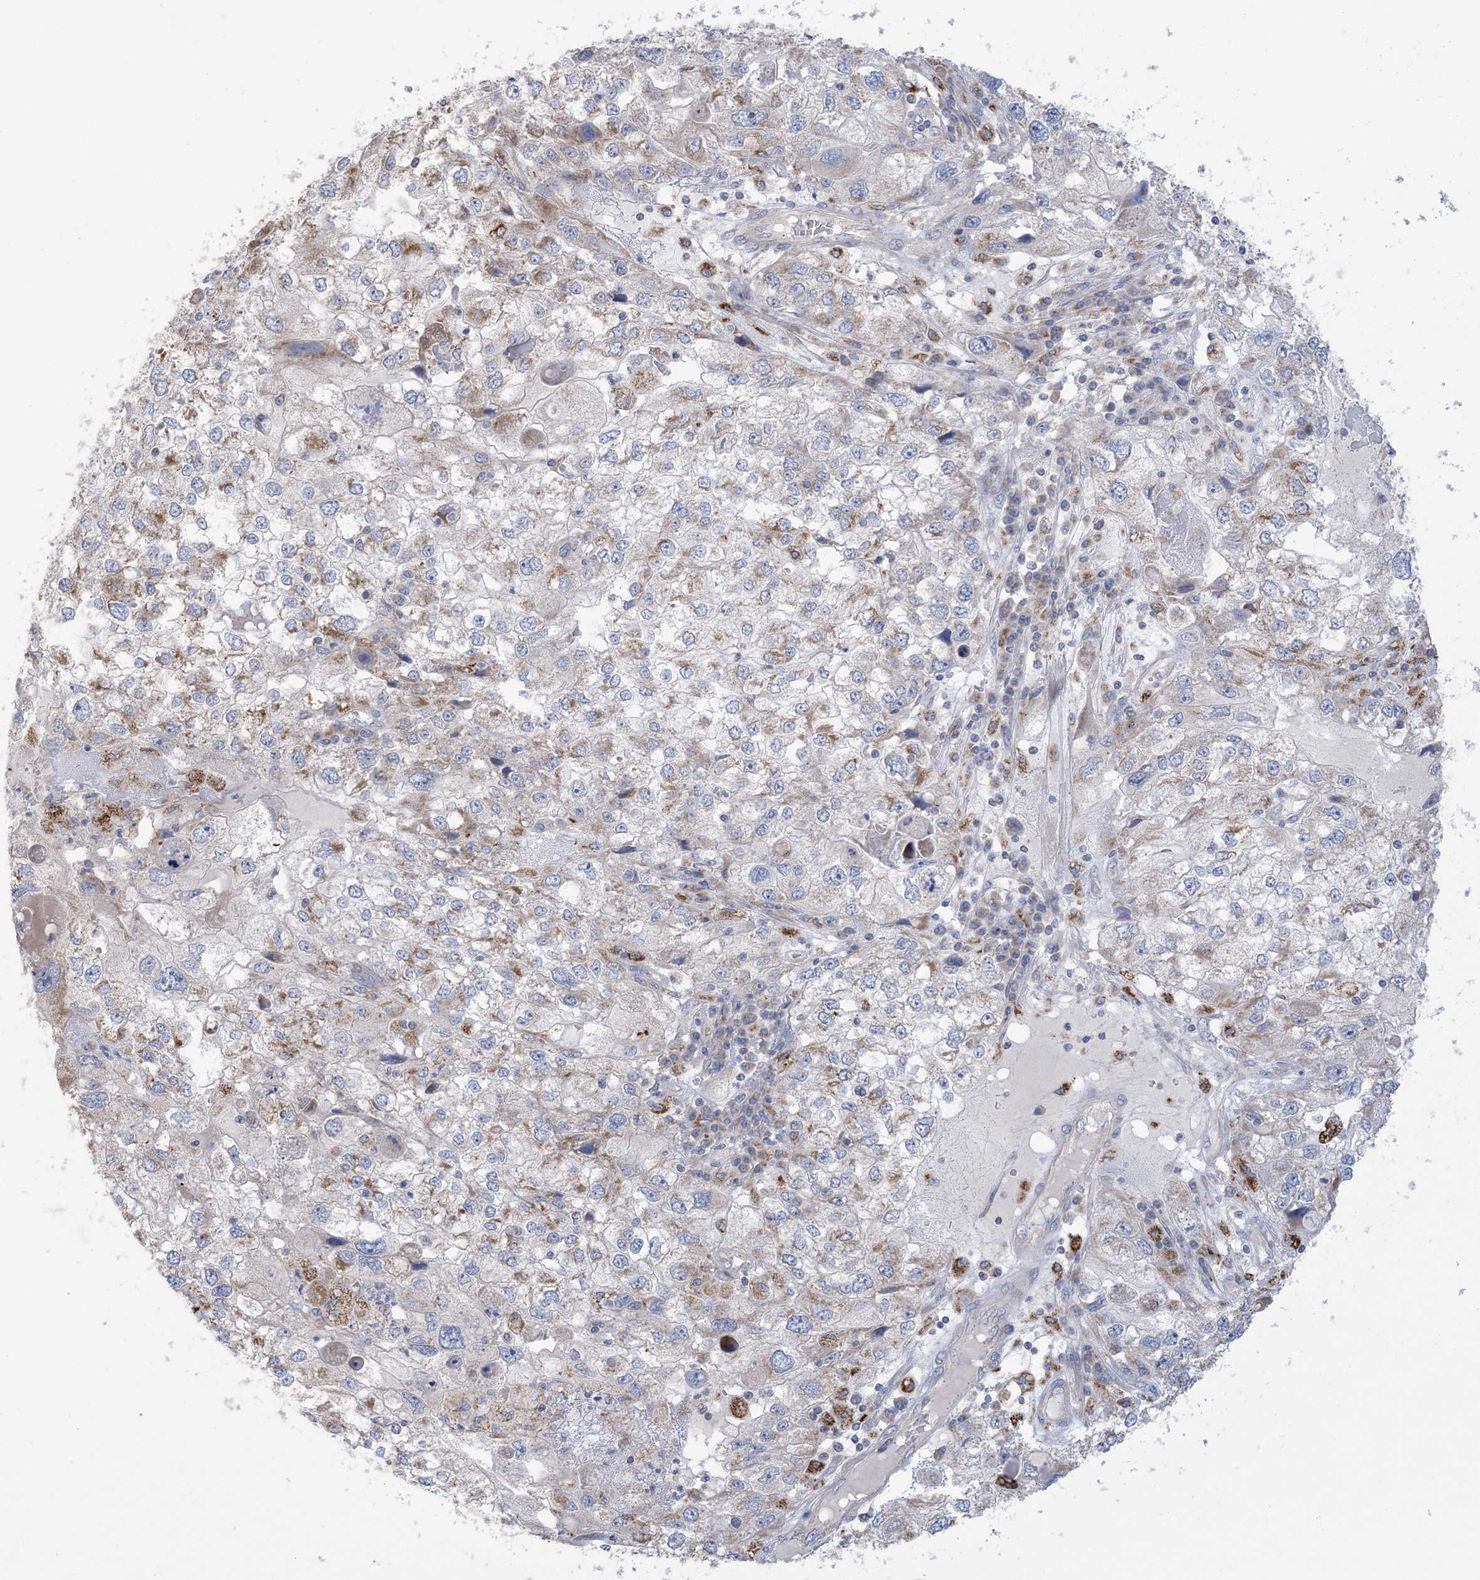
{"staining": {"intensity": "moderate", "quantity": "<25%", "location": "cytoplasmic/membranous"}, "tissue": "endometrial cancer", "cell_type": "Tumor cells", "image_type": "cancer", "snomed": [{"axis": "morphology", "description": "Adenocarcinoma, NOS"}, {"axis": "topography", "description": "Endometrium"}], "caption": "Immunohistochemistry staining of endometrial adenocarcinoma, which reveals low levels of moderate cytoplasmic/membranous expression in approximately <25% of tumor cells indicating moderate cytoplasmic/membranous protein expression. The staining was performed using DAB (3,3'-diaminobenzidine) (brown) for protein detection and nuclei were counterstained in hematoxylin (blue).", "gene": "CLEC16A", "patient": {"sex": "female", "age": 49}}